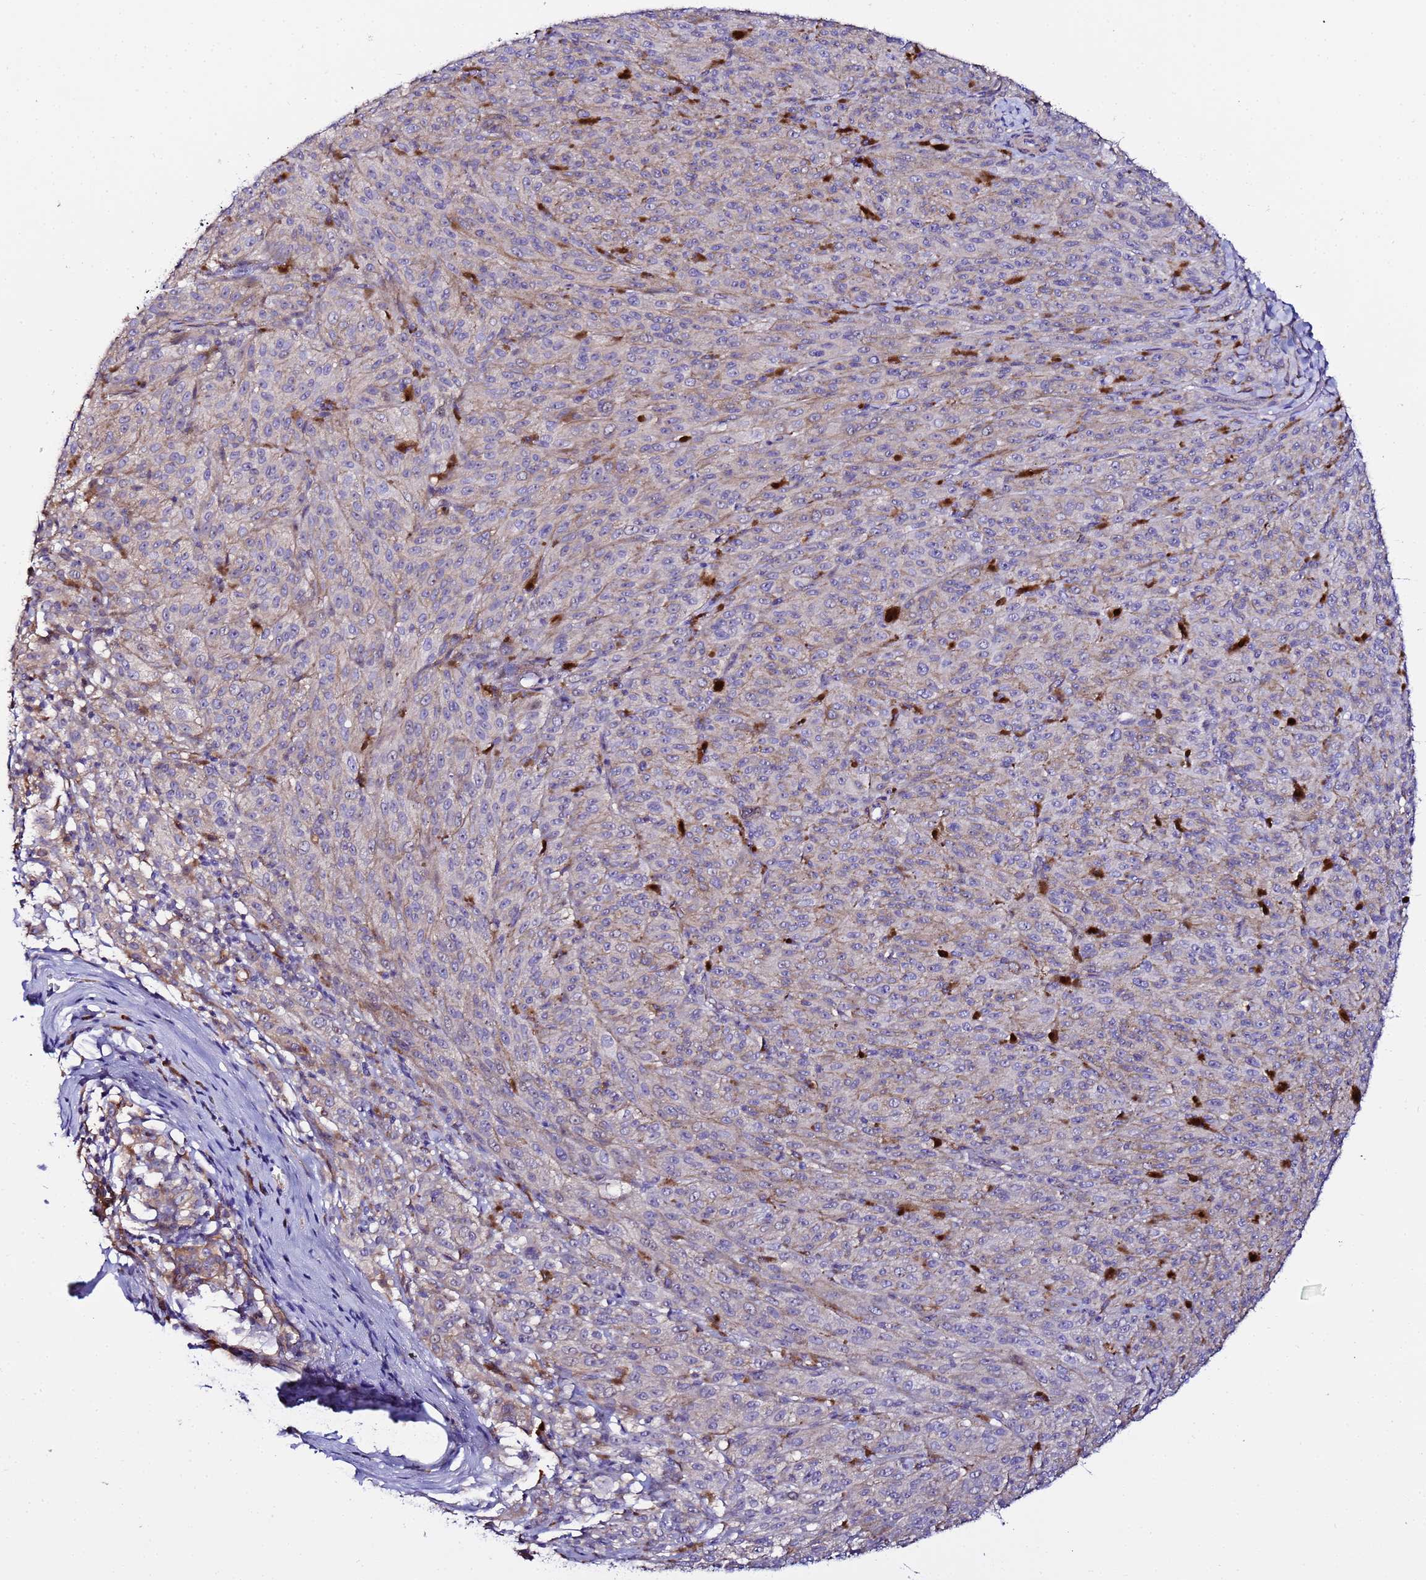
{"staining": {"intensity": "negative", "quantity": "none", "location": "none"}, "tissue": "melanoma", "cell_type": "Tumor cells", "image_type": "cancer", "snomed": [{"axis": "morphology", "description": "Malignant melanoma, NOS"}, {"axis": "topography", "description": "Skin"}], "caption": "This is an IHC image of melanoma. There is no staining in tumor cells.", "gene": "JRKL", "patient": {"sex": "female", "age": 52}}